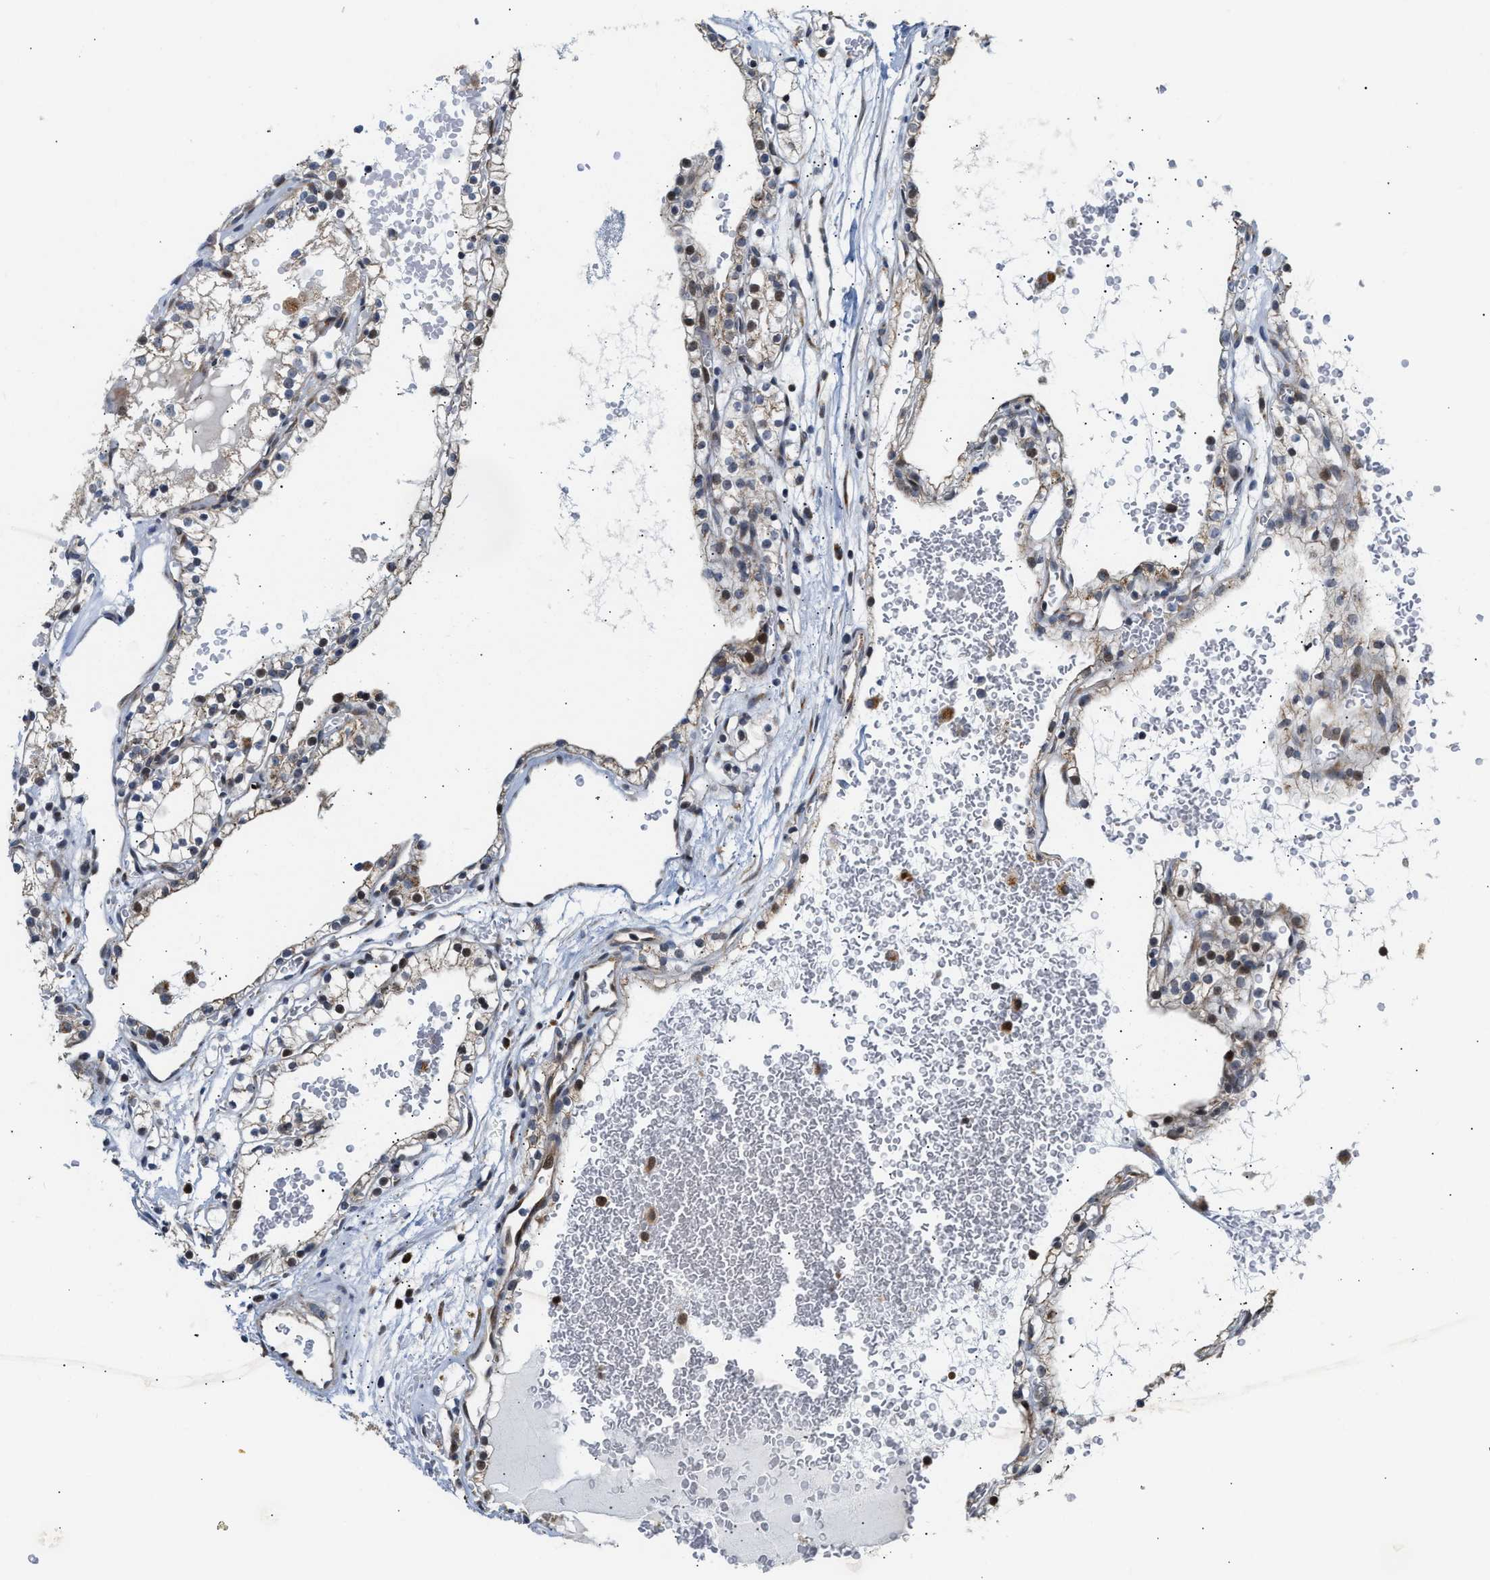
{"staining": {"intensity": "moderate", "quantity": "25%-75%", "location": "cytoplasmic/membranous,nuclear"}, "tissue": "renal cancer", "cell_type": "Tumor cells", "image_type": "cancer", "snomed": [{"axis": "morphology", "description": "Adenocarcinoma, NOS"}, {"axis": "topography", "description": "Kidney"}], "caption": "Renal adenocarcinoma tissue reveals moderate cytoplasmic/membranous and nuclear positivity in approximately 25%-75% of tumor cells, visualized by immunohistochemistry.", "gene": "DEPTOR", "patient": {"sex": "female", "age": 41}}